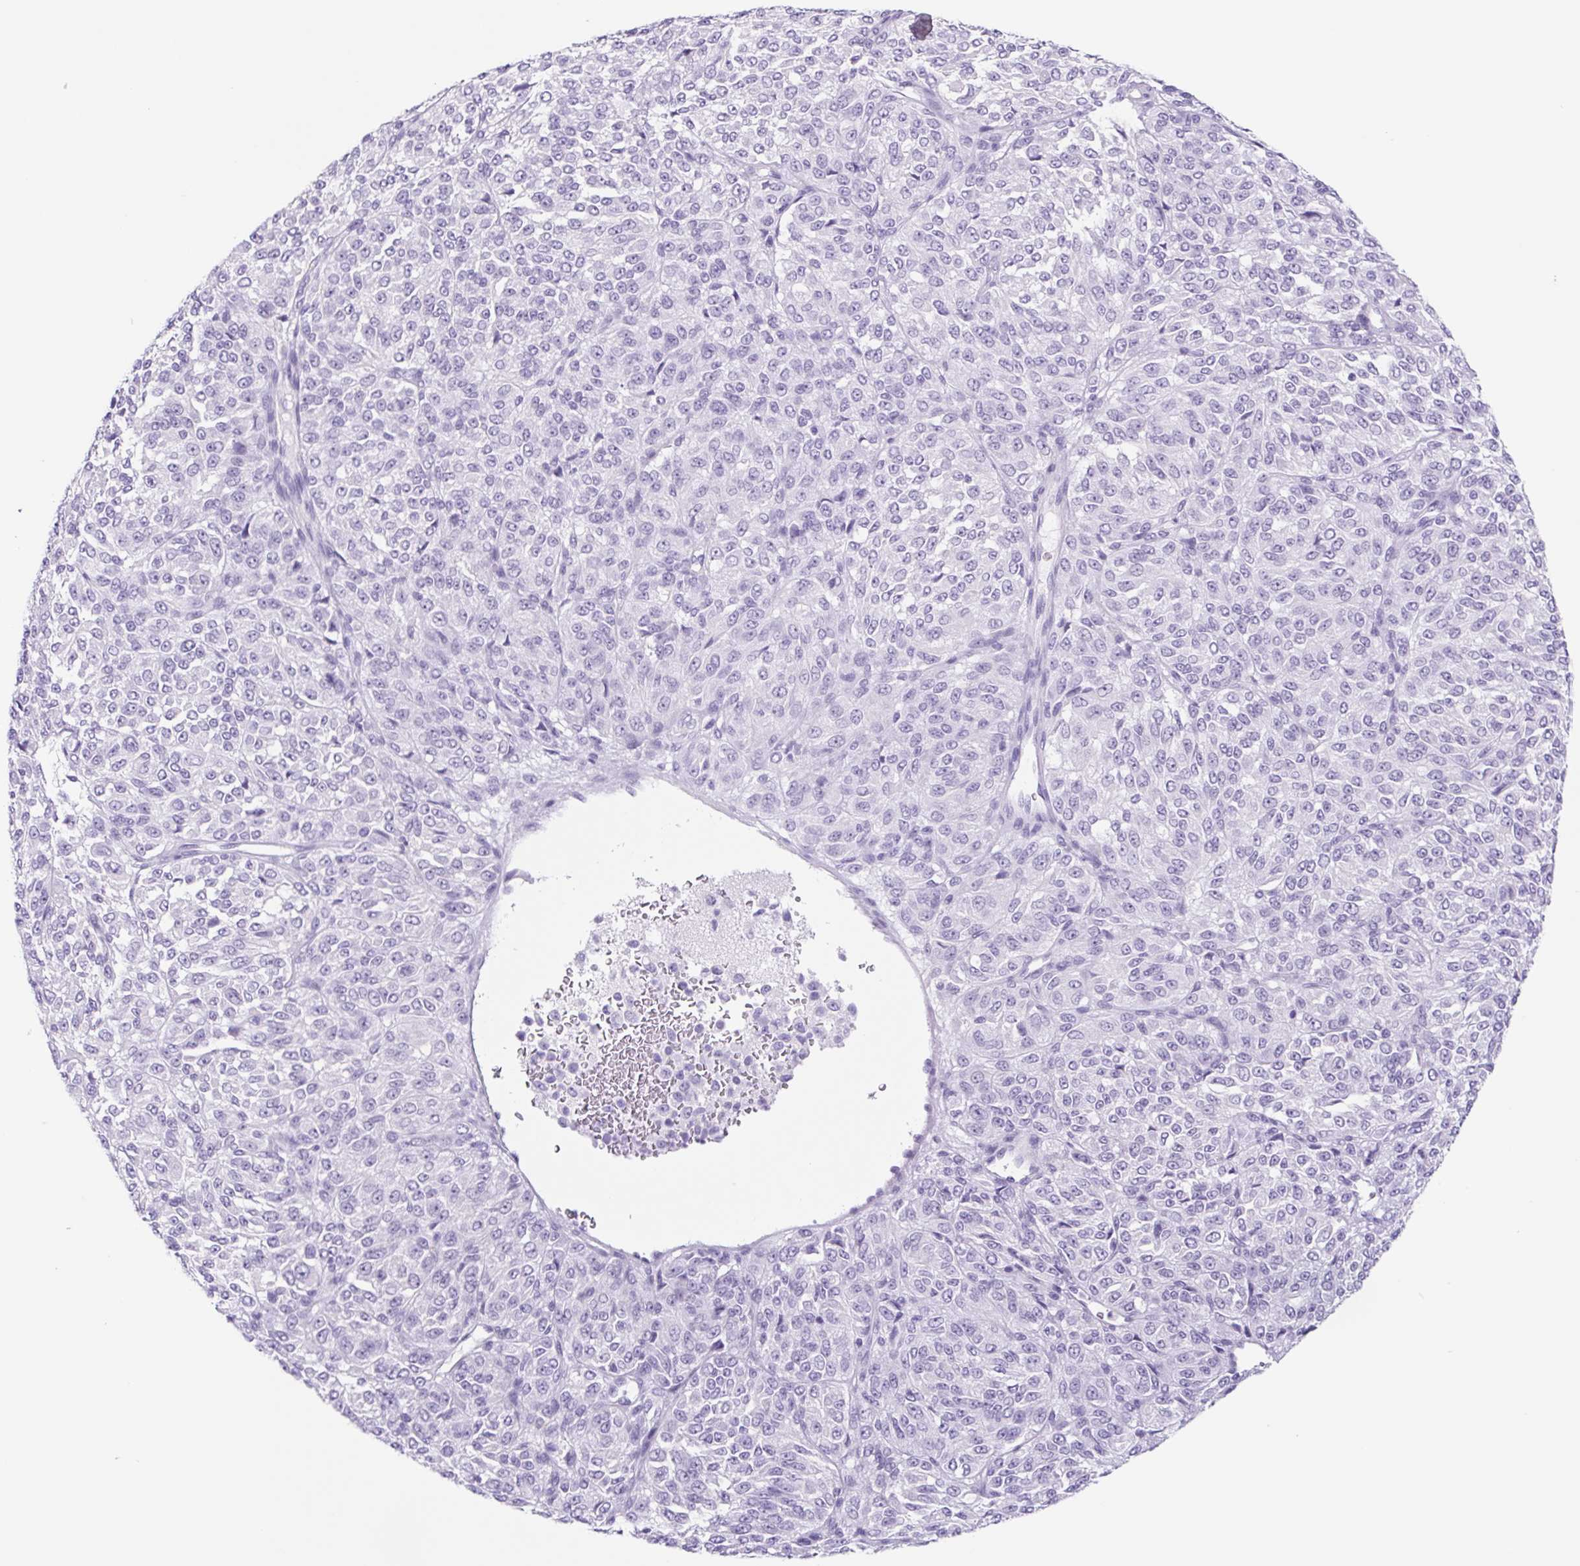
{"staining": {"intensity": "negative", "quantity": "none", "location": "none"}, "tissue": "melanoma", "cell_type": "Tumor cells", "image_type": "cancer", "snomed": [{"axis": "morphology", "description": "Malignant melanoma, Metastatic site"}, {"axis": "topography", "description": "Brain"}], "caption": "Protein analysis of melanoma shows no significant staining in tumor cells.", "gene": "CYP21A2", "patient": {"sex": "female", "age": 56}}